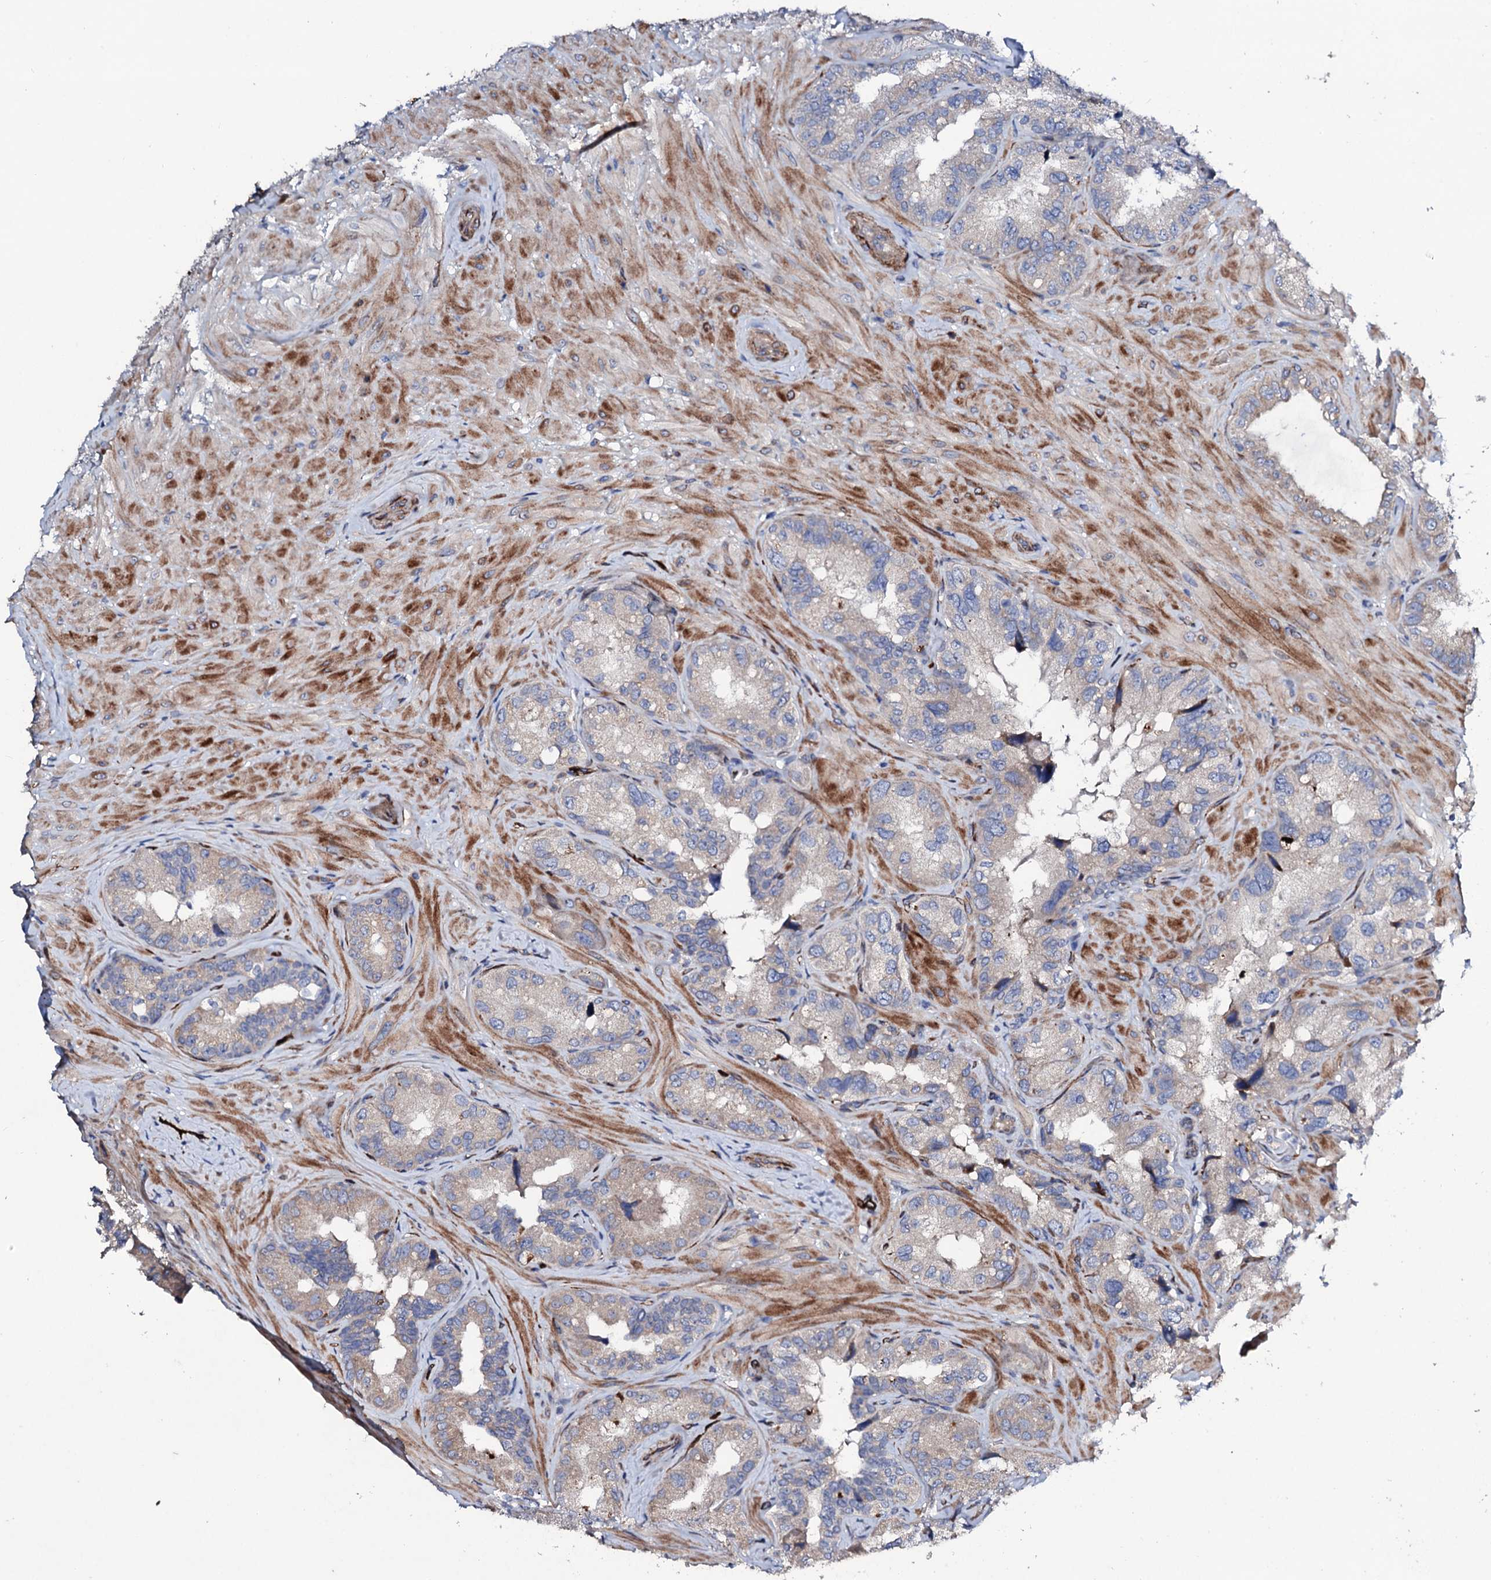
{"staining": {"intensity": "weak", "quantity": "<25%", "location": "cytoplasmic/membranous"}, "tissue": "seminal vesicle", "cell_type": "Glandular cells", "image_type": "normal", "snomed": [{"axis": "morphology", "description": "Normal tissue, NOS"}, {"axis": "topography", "description": "Seminal veicle"}, {"axis": "topography", "description": "Peripheral nerve tissue"}], "caption": "The photomicrograph demonstrates no staining of glandular cells in normal seminal vesicle.", "gene": "DBX1", "patient": {"sex": "male", "age": 67}}